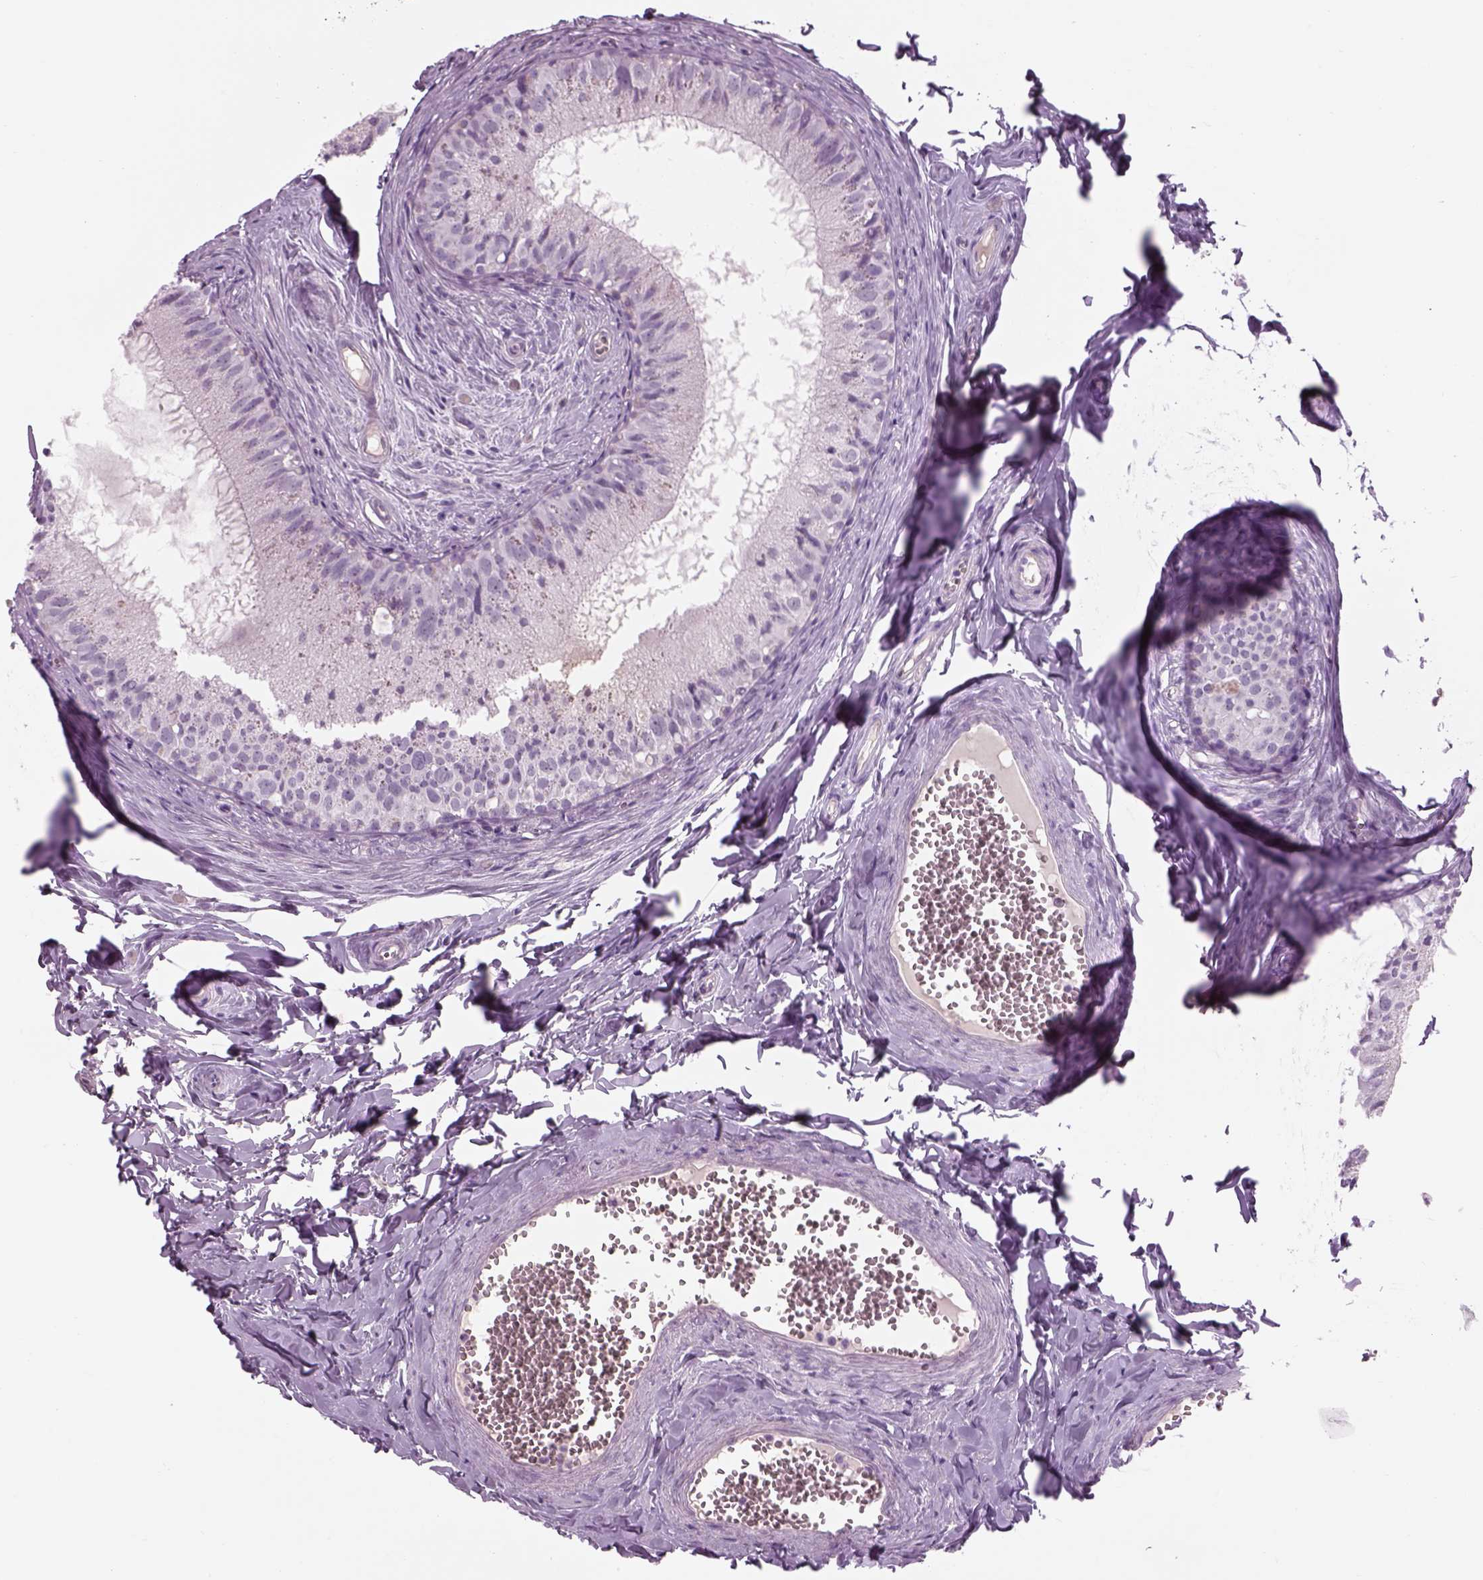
{"staining": {"intensity": "negative", "quantity": "none", "location": "none"}, "tissue": "epididymis", "cell_type": "Glandular cells", "image_type": "normal", "snomed": [{"axis": "morphology", "description": "Normal tissue, NOS"}, {"axis": "topography", "description": "Epididymis"}], "caption": "Human epididymis stained for a protein using immunohistochemistry reveals no staining in glandular cells.", "gene": "GAS2L2", "patient": {"sex": "male", "age": 45}}